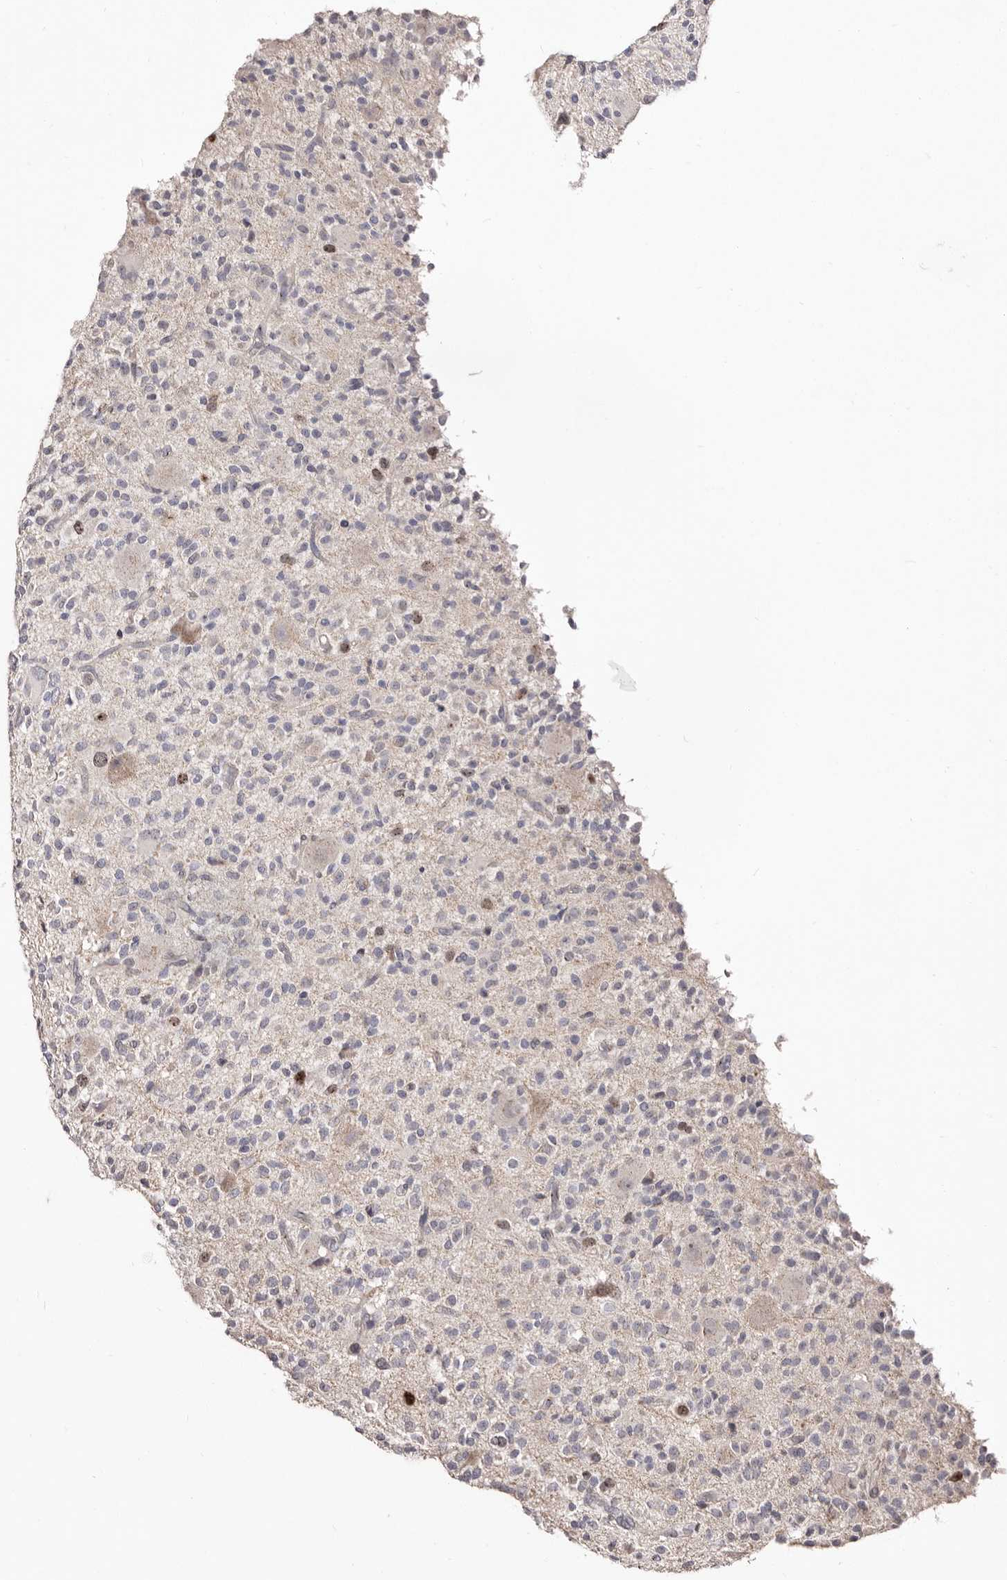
{"staining": {"intensity": "negative", "quantity": "none", "location": "none"}, "tissue": "glioma", "cell_type": "Tumor cells", "image_type": "cancer", "snomed": [{"axis": "morphology", "description": "Glioma, malignant, High grade"}, {"axis": "topography", "description": "Brain"}], "caption": "Tumor cells show no significant staining in glioma.", "gene": "CDCA8", "patient": {"sex": "male", "age": 34}}